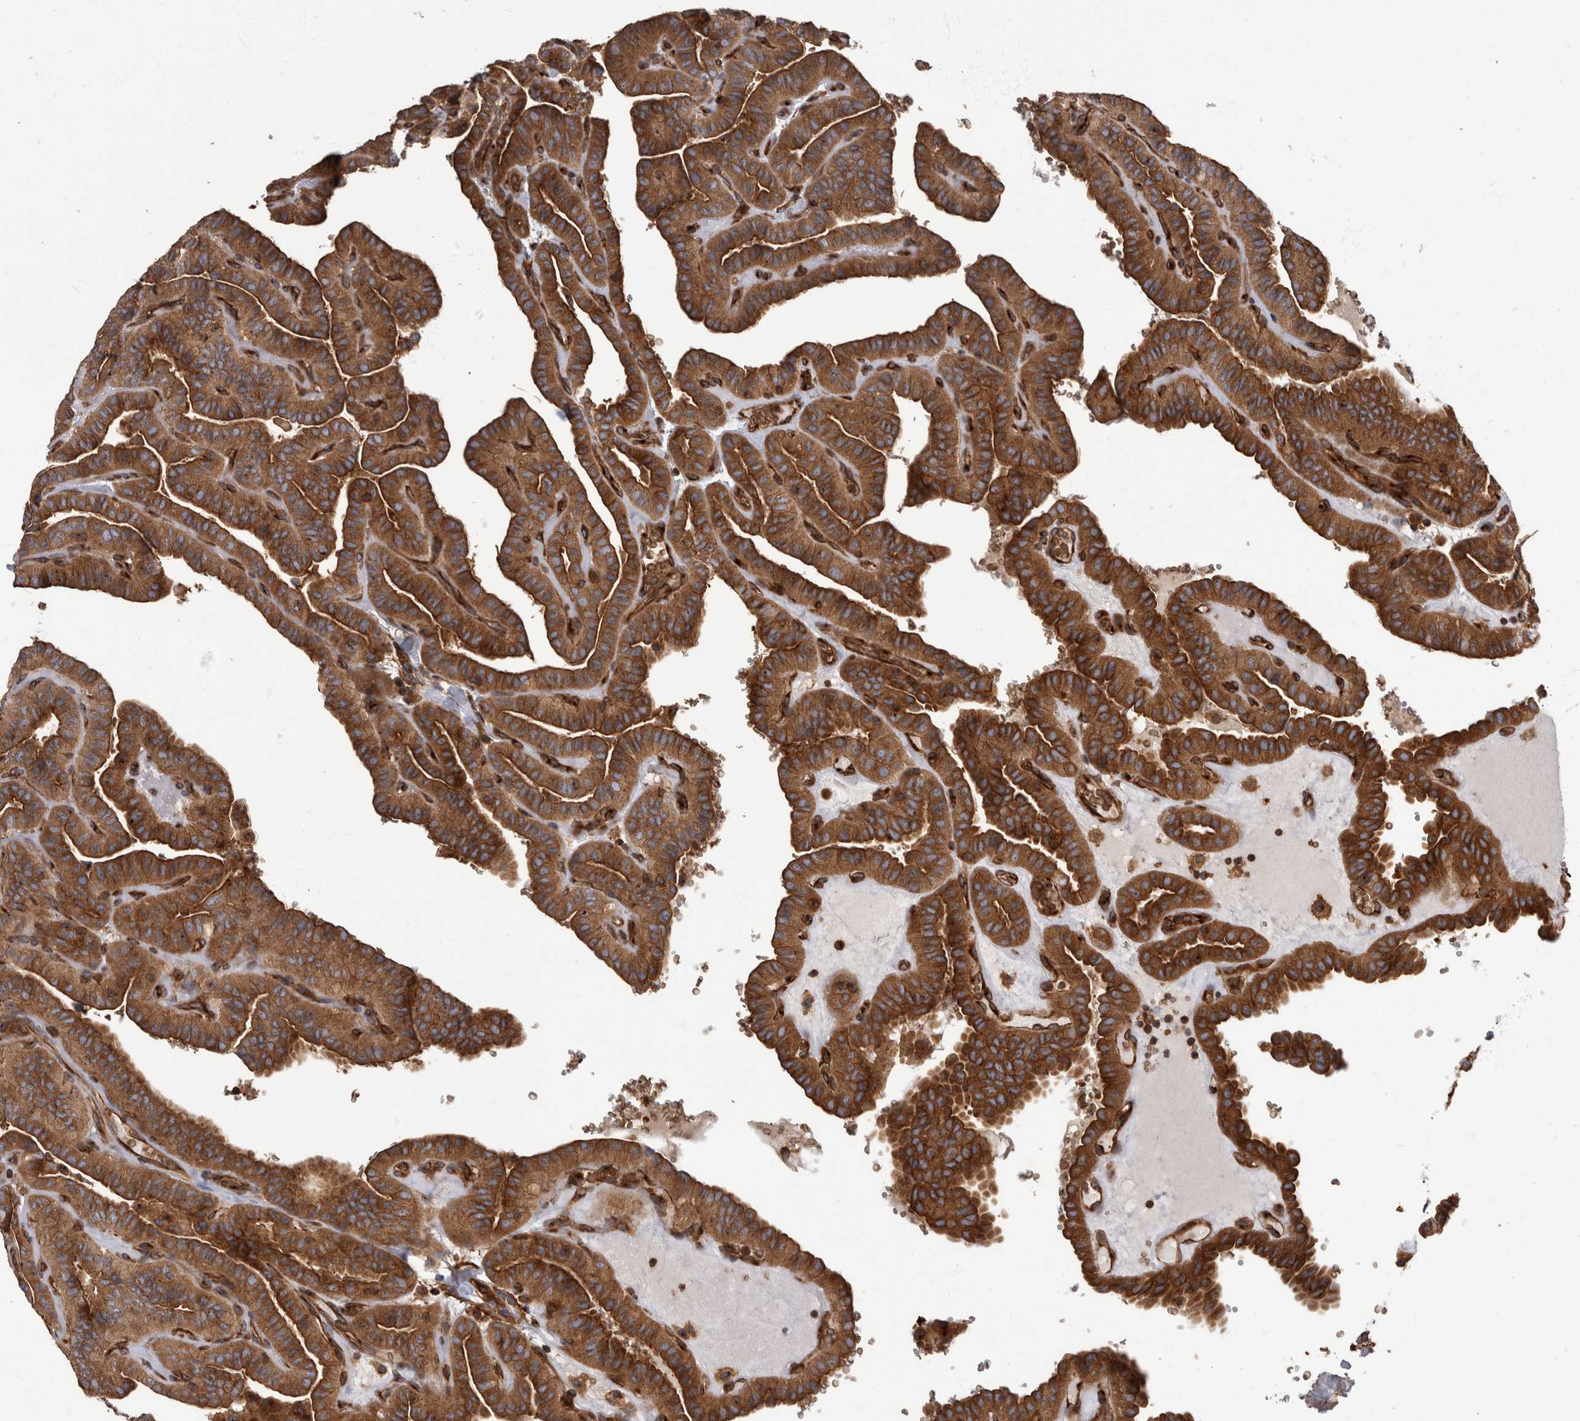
{"staining": {"intensity": "strong", "quantity": ">75%", "location": "cytoplasmic/membranous"}, "tissue": "thyroid cancer", "cell_type": "Tumor cells", "image_type": "cancer", "snomed": [{"axis": "morphology", "description": "Papillary adenocarcinoma, NOS"}, {"axis": "topography", "description": "Thyroid gland"}], "caption": "Tumor cells display strong cytoplasmic/membranous positivity in approximately >75% of cells in thyroid cancer (papillary adenocarcinoma). Immunohistochemistry stains the protein of interest in brown and the nuclei are stained blue.", "gene": "HOOK3", "patient": {"sex": "male", "age": 77}}